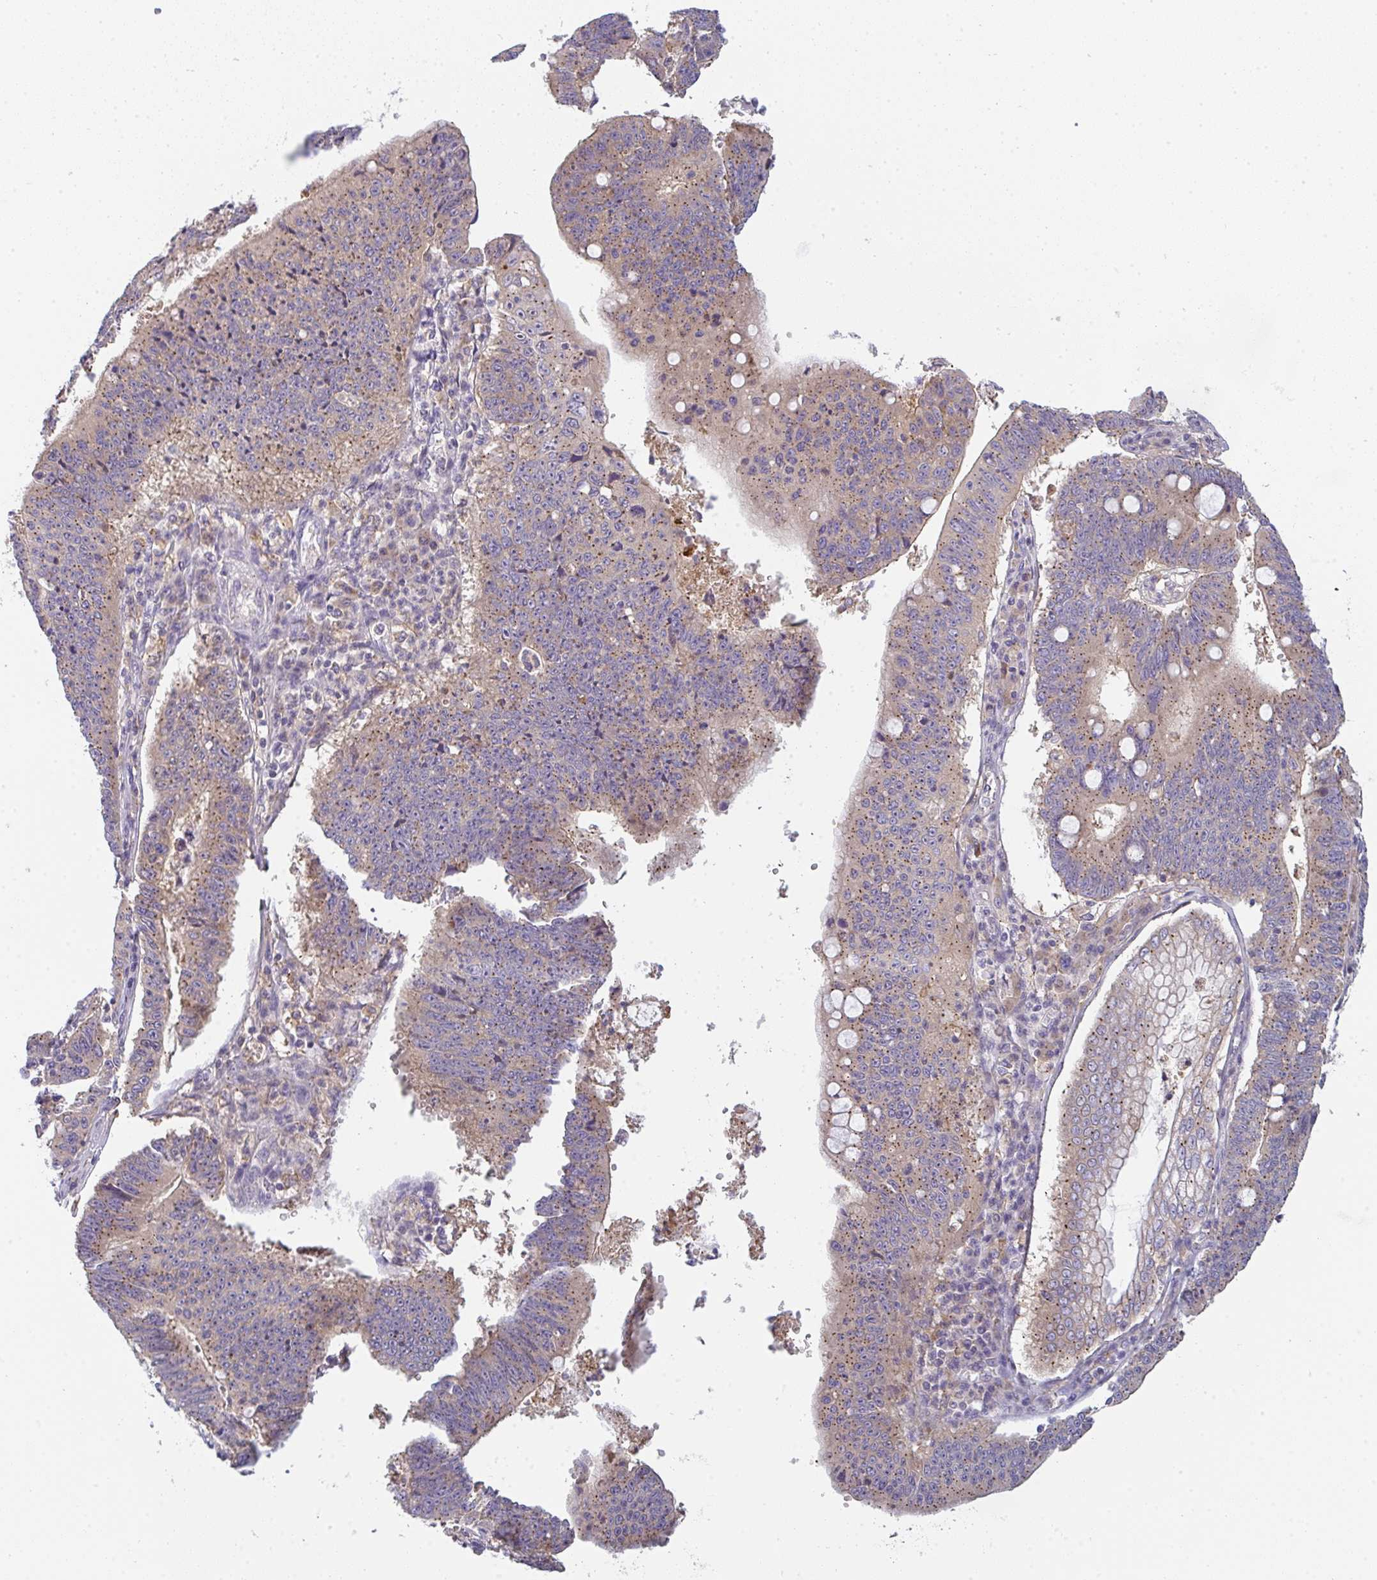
{"staining": {"intensity": "weak", "quantity": ">75%", "location": "cytoplasmic/membranous"}, "tissue": "stomach cancer", "cell_type": "Tumor cells", "image_type": "cancer", "snomed": [{"axis": "morphology", "description": "Adenocarcinoma, NOS"}, {"axis": "topography", "description": "Stomach"}], "caption": "A high-resolution photomicrograph shows immunohistochemistry staining of stomach cancer (adenocarcinoma), which exhibits weak cytoplasmic/membranous staining in about >75% of tumor cells. (IHC, brightfield microscopy, high magnification).", "gene": "SNX5", "patient": {"sex": "male", "age": 59}}